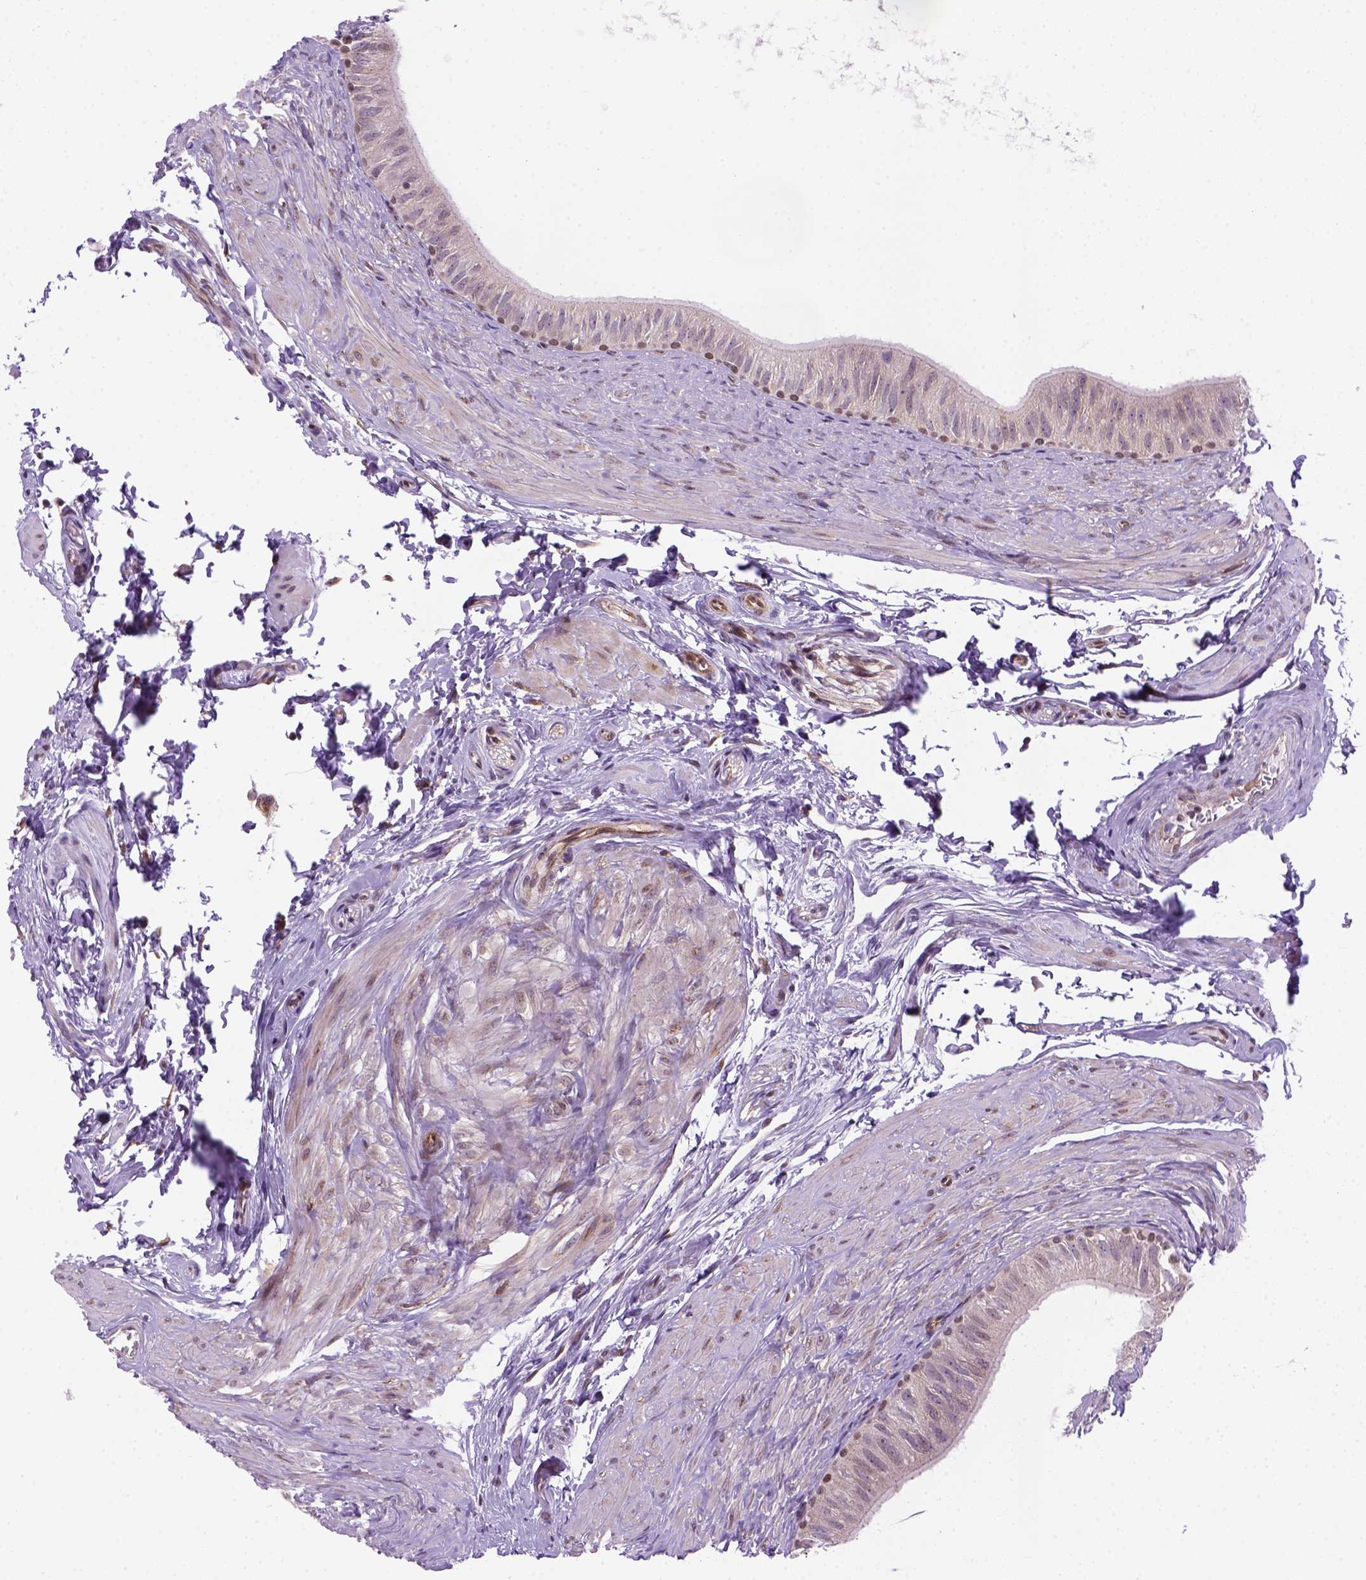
{"staining": {"intensity": "moderate", "quantity": "25%-75%", "location": "nuclear"}, "tissue": "epididymis", "cell_type": "Glandular cells", "image_type": "normal", "snomed": [{"axis": "morphology", "description": "Normal tissue, NOS"}, {"axis": "topography", "description": "Epididymis"}], "caption": "Immunohistochemistry (IHC) histopathology image of benign human epididymis stained for a protein (brown), which shows medium levels of moderate nuclear staining in approximately 25%-75% of glandular cells.", "gene": "MGMT", "patient": {"sex": "male", "age": 36}}